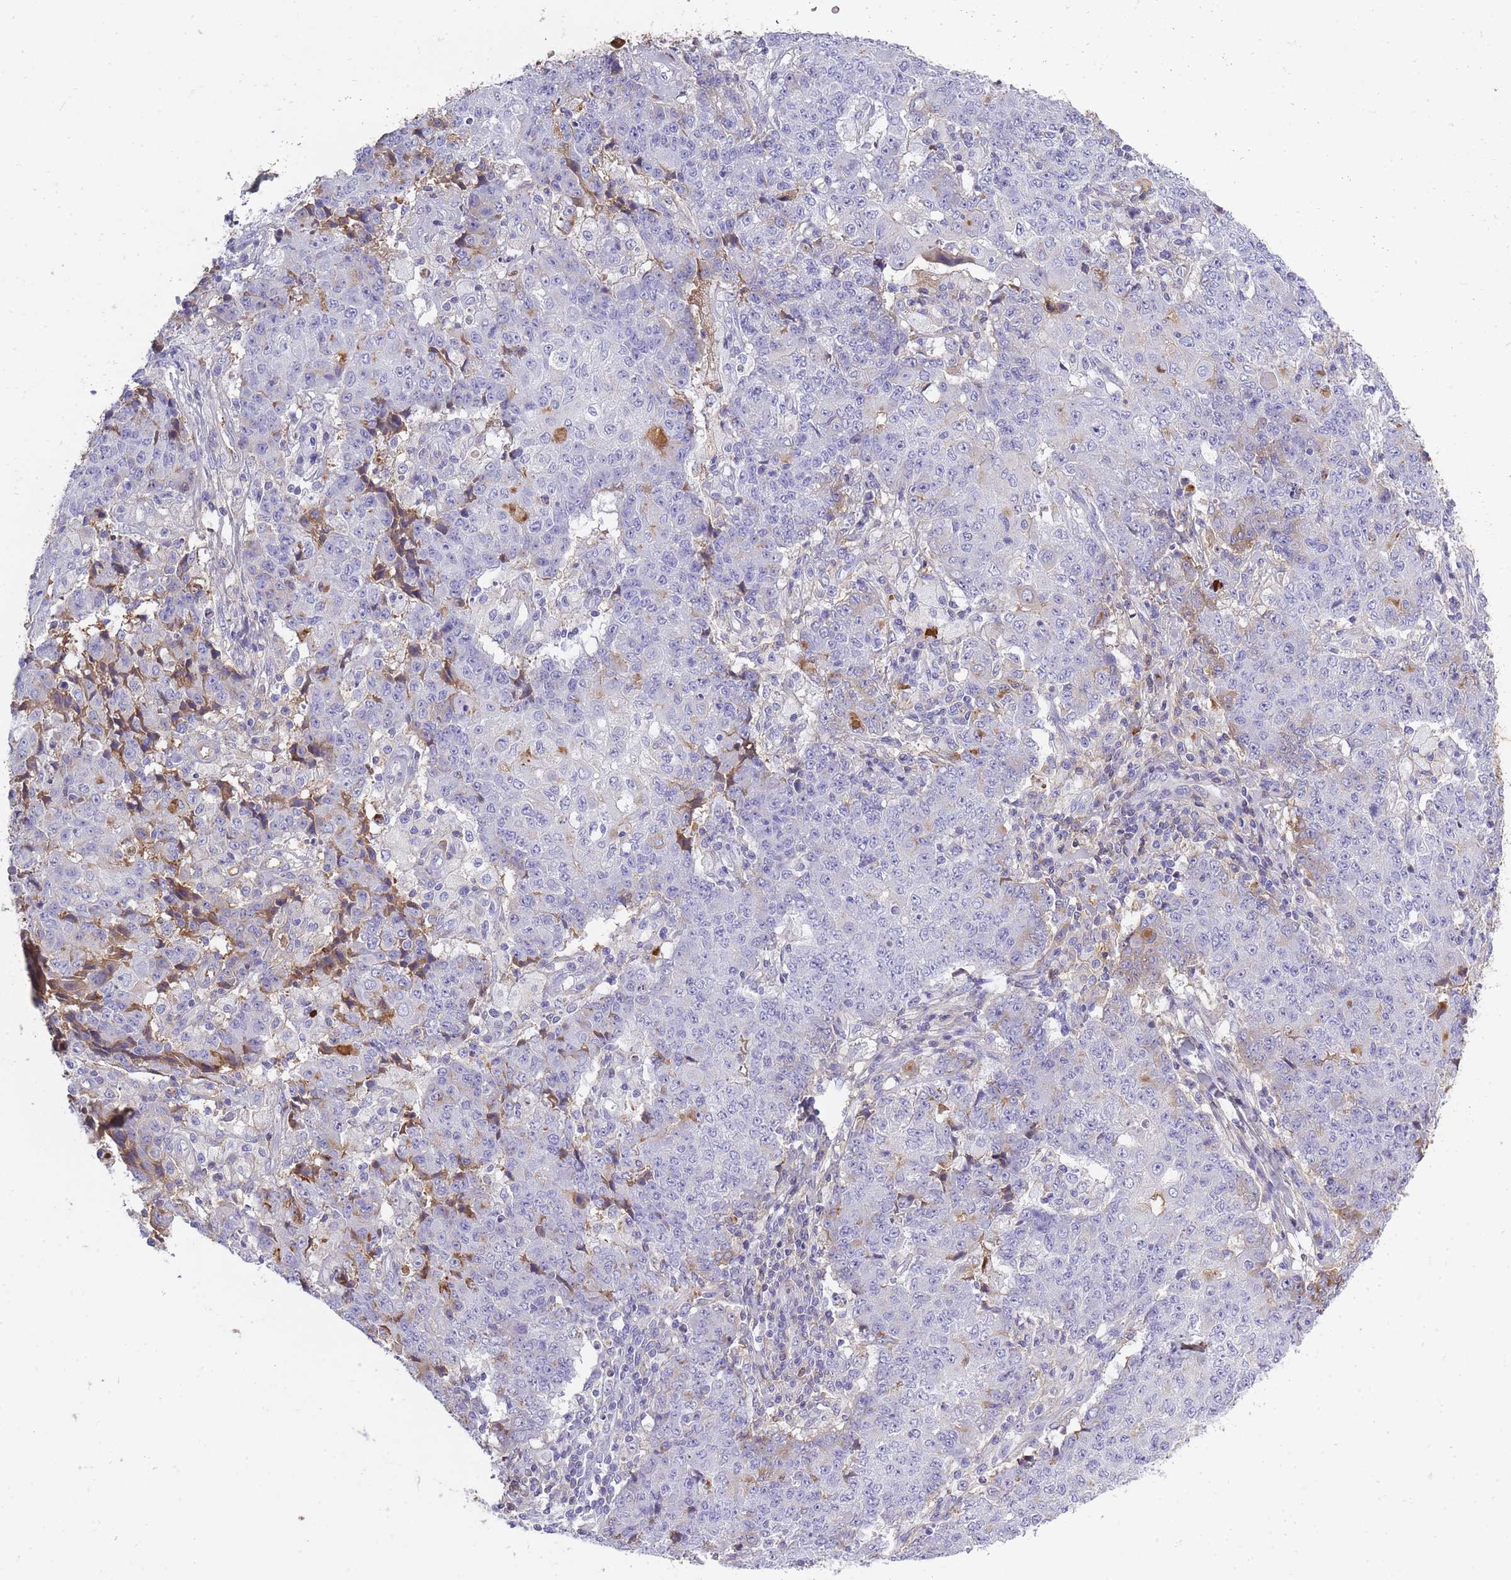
{"staining": {"intensity": "negative", "quantity": "none", "location": "none"}, "tissue": "ovarian cancer", "cell_type": "Tumor cells", "image_type": "cancer", "snomed": [{"axis": "morphology", "description": "Carcinoma, endometroid"}, {"axis": "topography", "description": "Ovary"}], "caption": "Tumor cells show no significant protein expression in ovarian cancer.", "gene": "IGKV1D-42", "patient": {"sex": "female", "age": 42}}